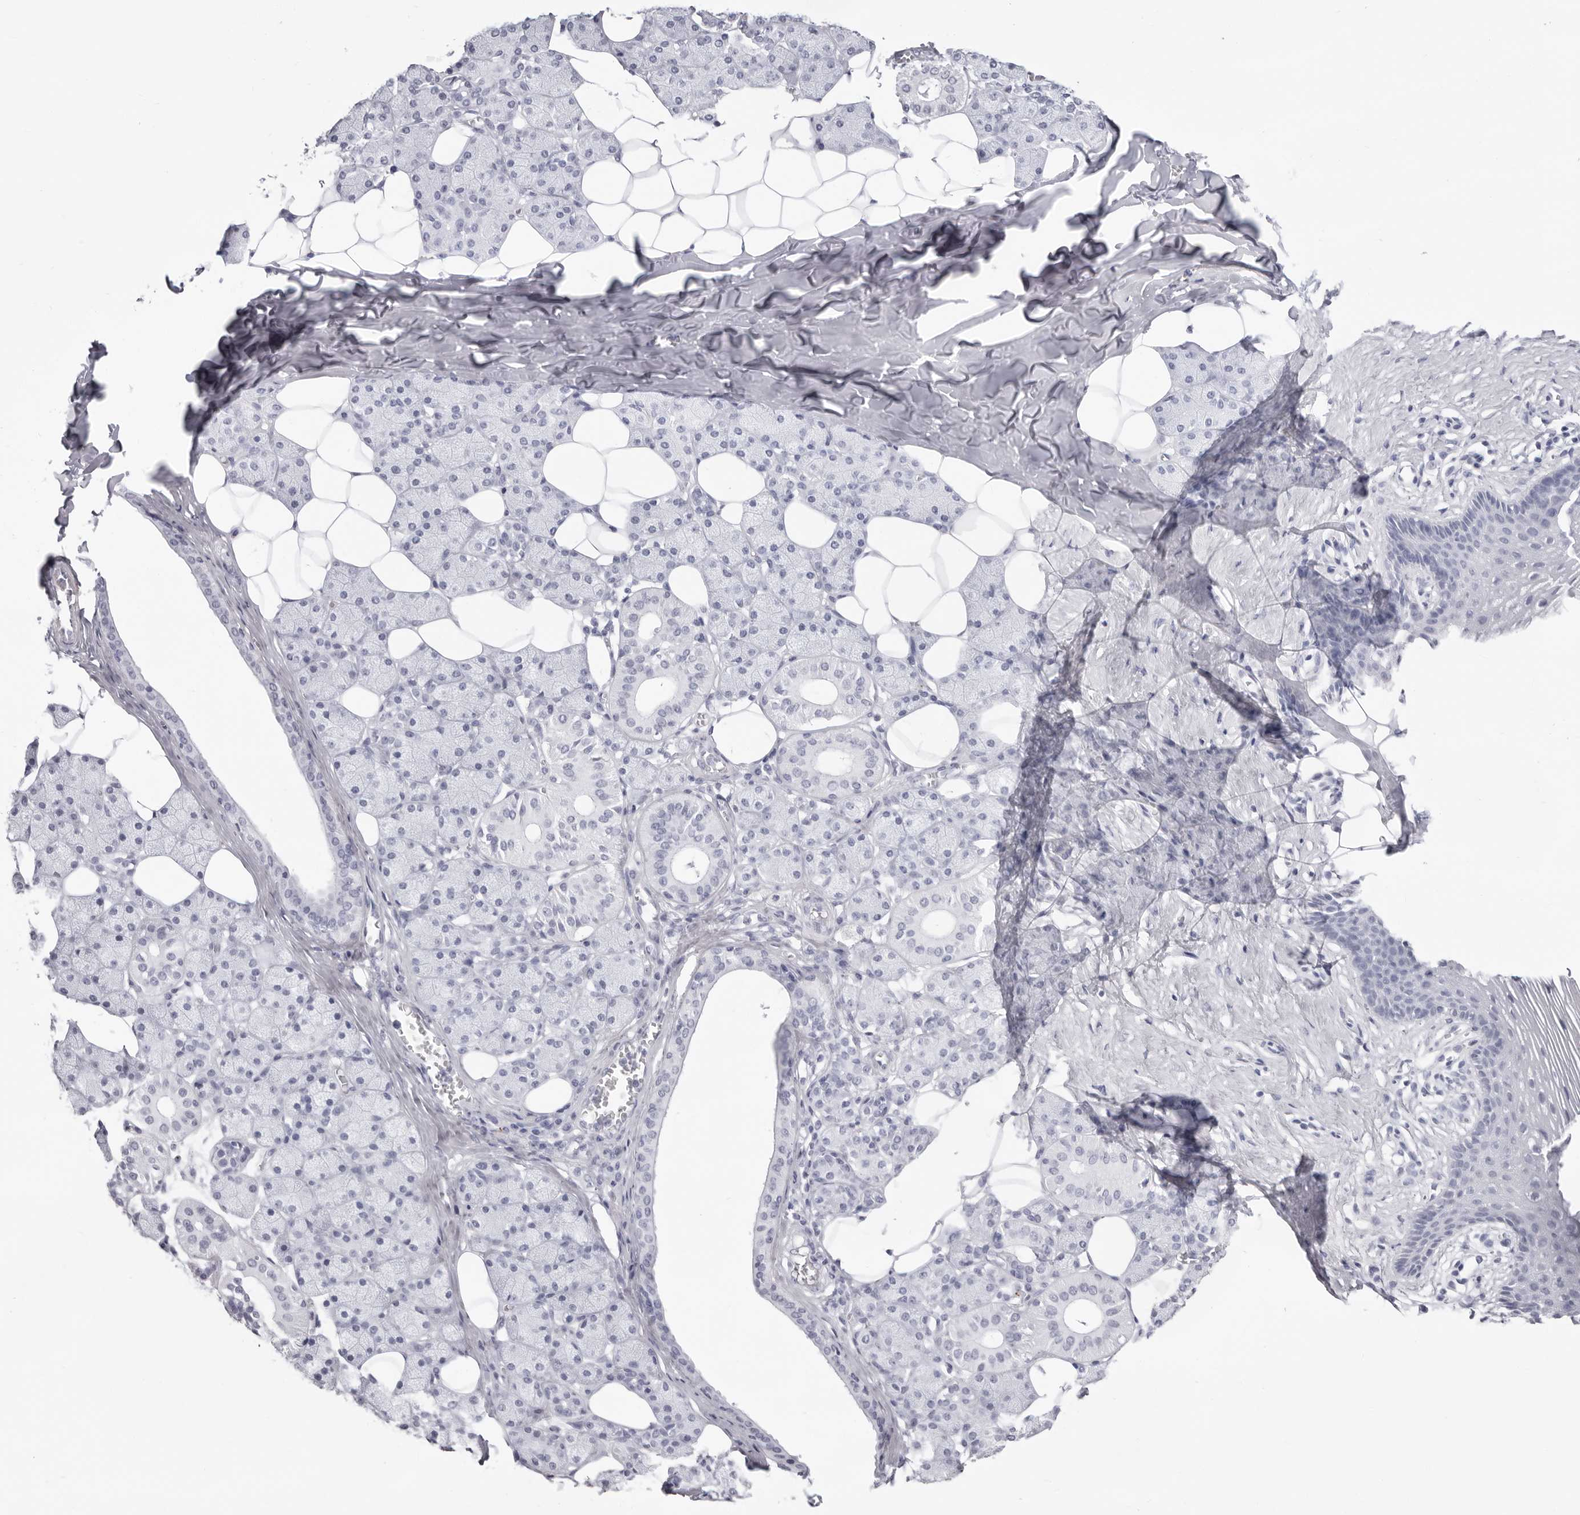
{"staining": {"intensity": "negative", "quantity": "none", "location": "none"}, "tissue": "salivary gland", "cell_type": "Glandular cells", "image_type": "normal", "snomed": [{"axis": "morphology", "description": "Normal tissue, NOS"}, {"axis": "topography", "description": "Salivary gland"}], "caption": "DAB immunohistochemical staining of unremarkable human salivary gland displays no significant staining in glandular cells.", "gene": "INSL3", "patient": {"sex": "female", "age": 33}}